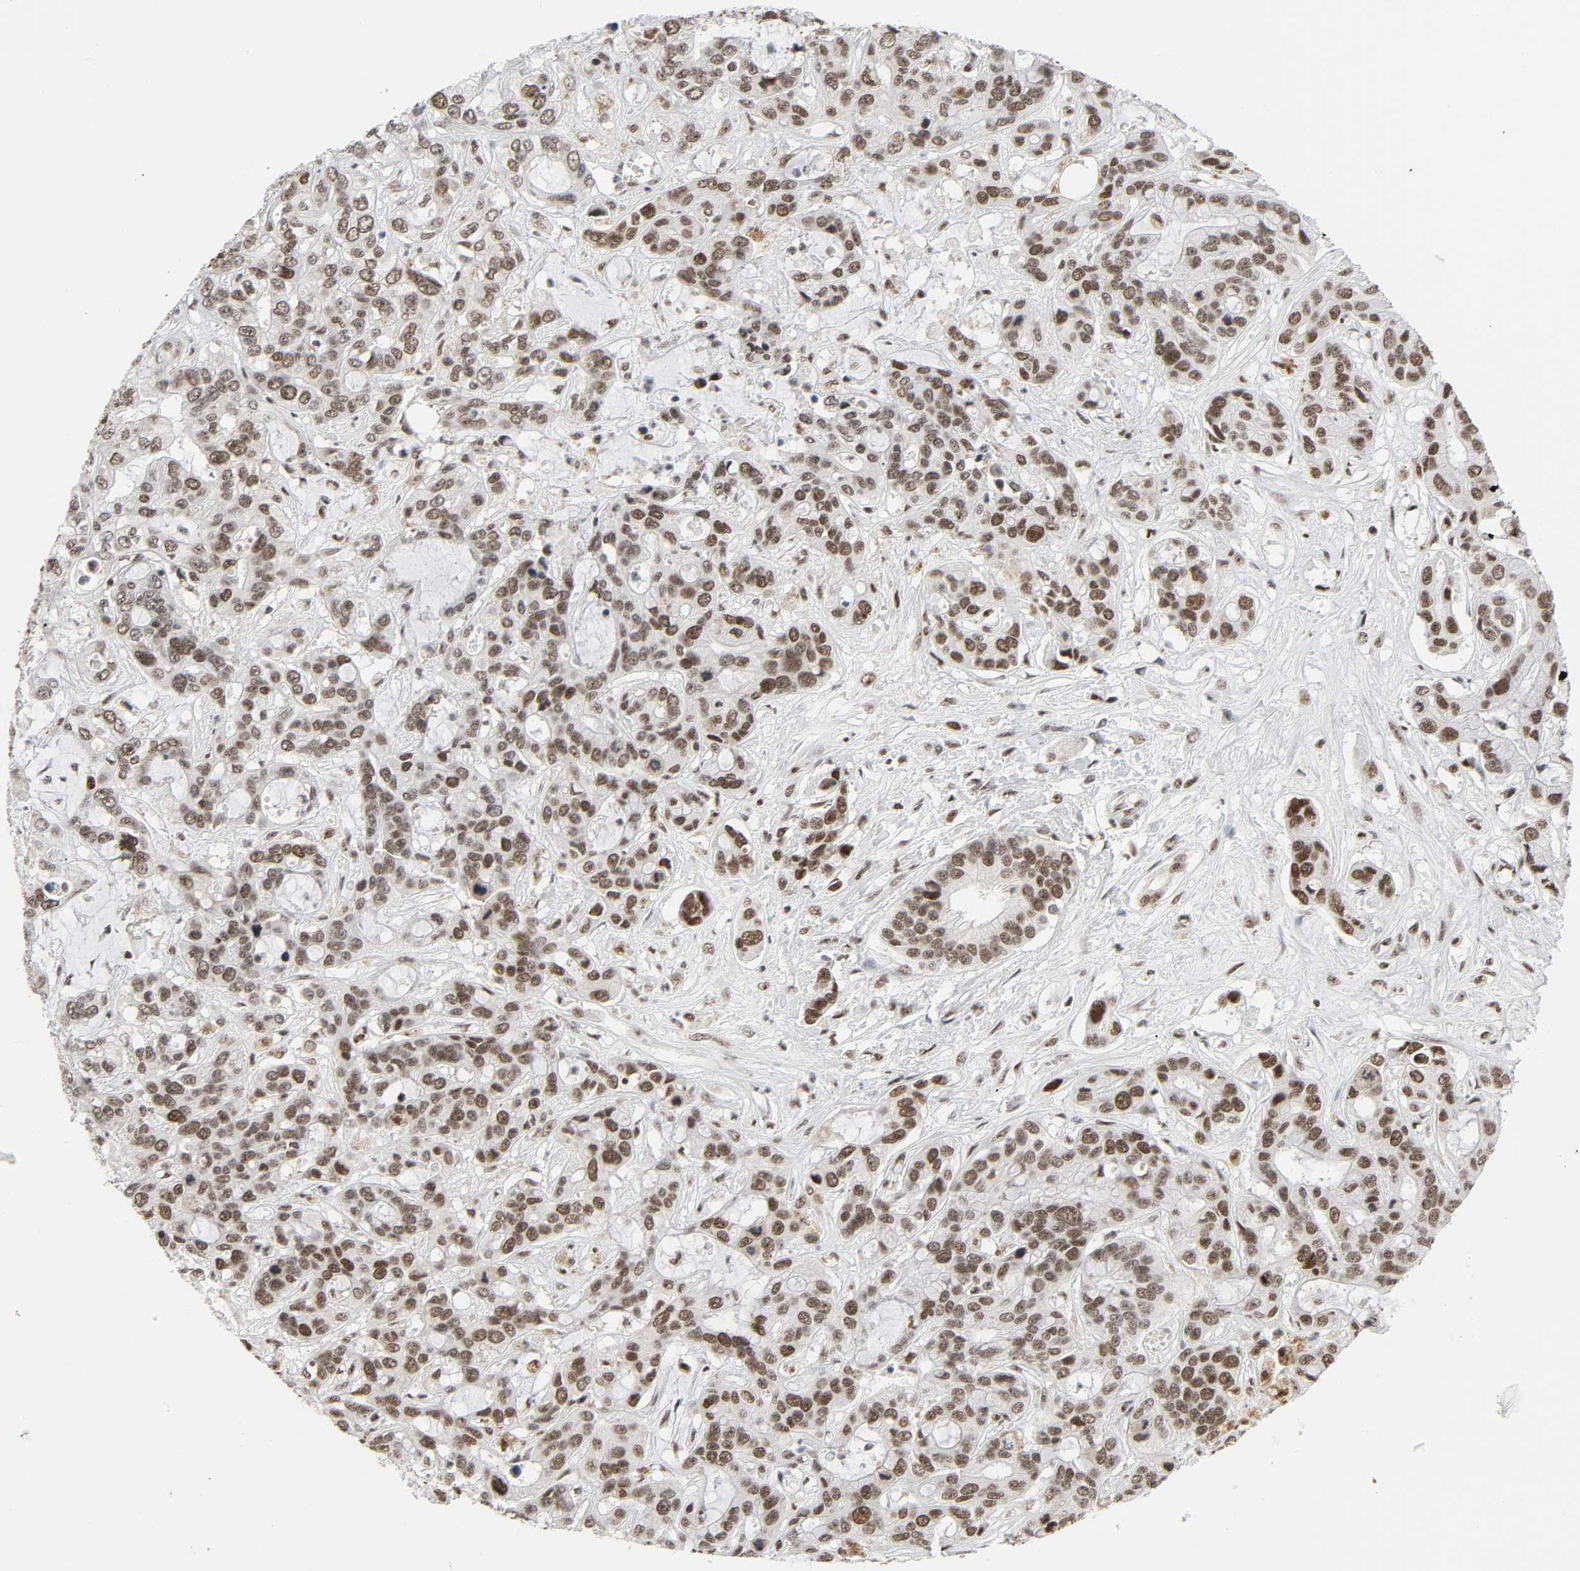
{"staining": {"intensity": "moderate", "quantity": ">75%", "location": "nuclear"}, "tissue": "liver cancer", "cell_type": "Tumor cells", "image_type": "cancer", "snomed": [{"axis": "morphology", "description": "Cholangiocarcinoma"}, {"axis": "topography", "description": "Liver"}], "caption": "DAB (3,3'-diaminobenzidine) immunohistochemical staining of liver cholangiocarcinoma demonstrates moderate nuclear protein expression in about >75% of tumor cells.", "gene": "CDK7", "patient": {"sex": "female", "age": 65}}